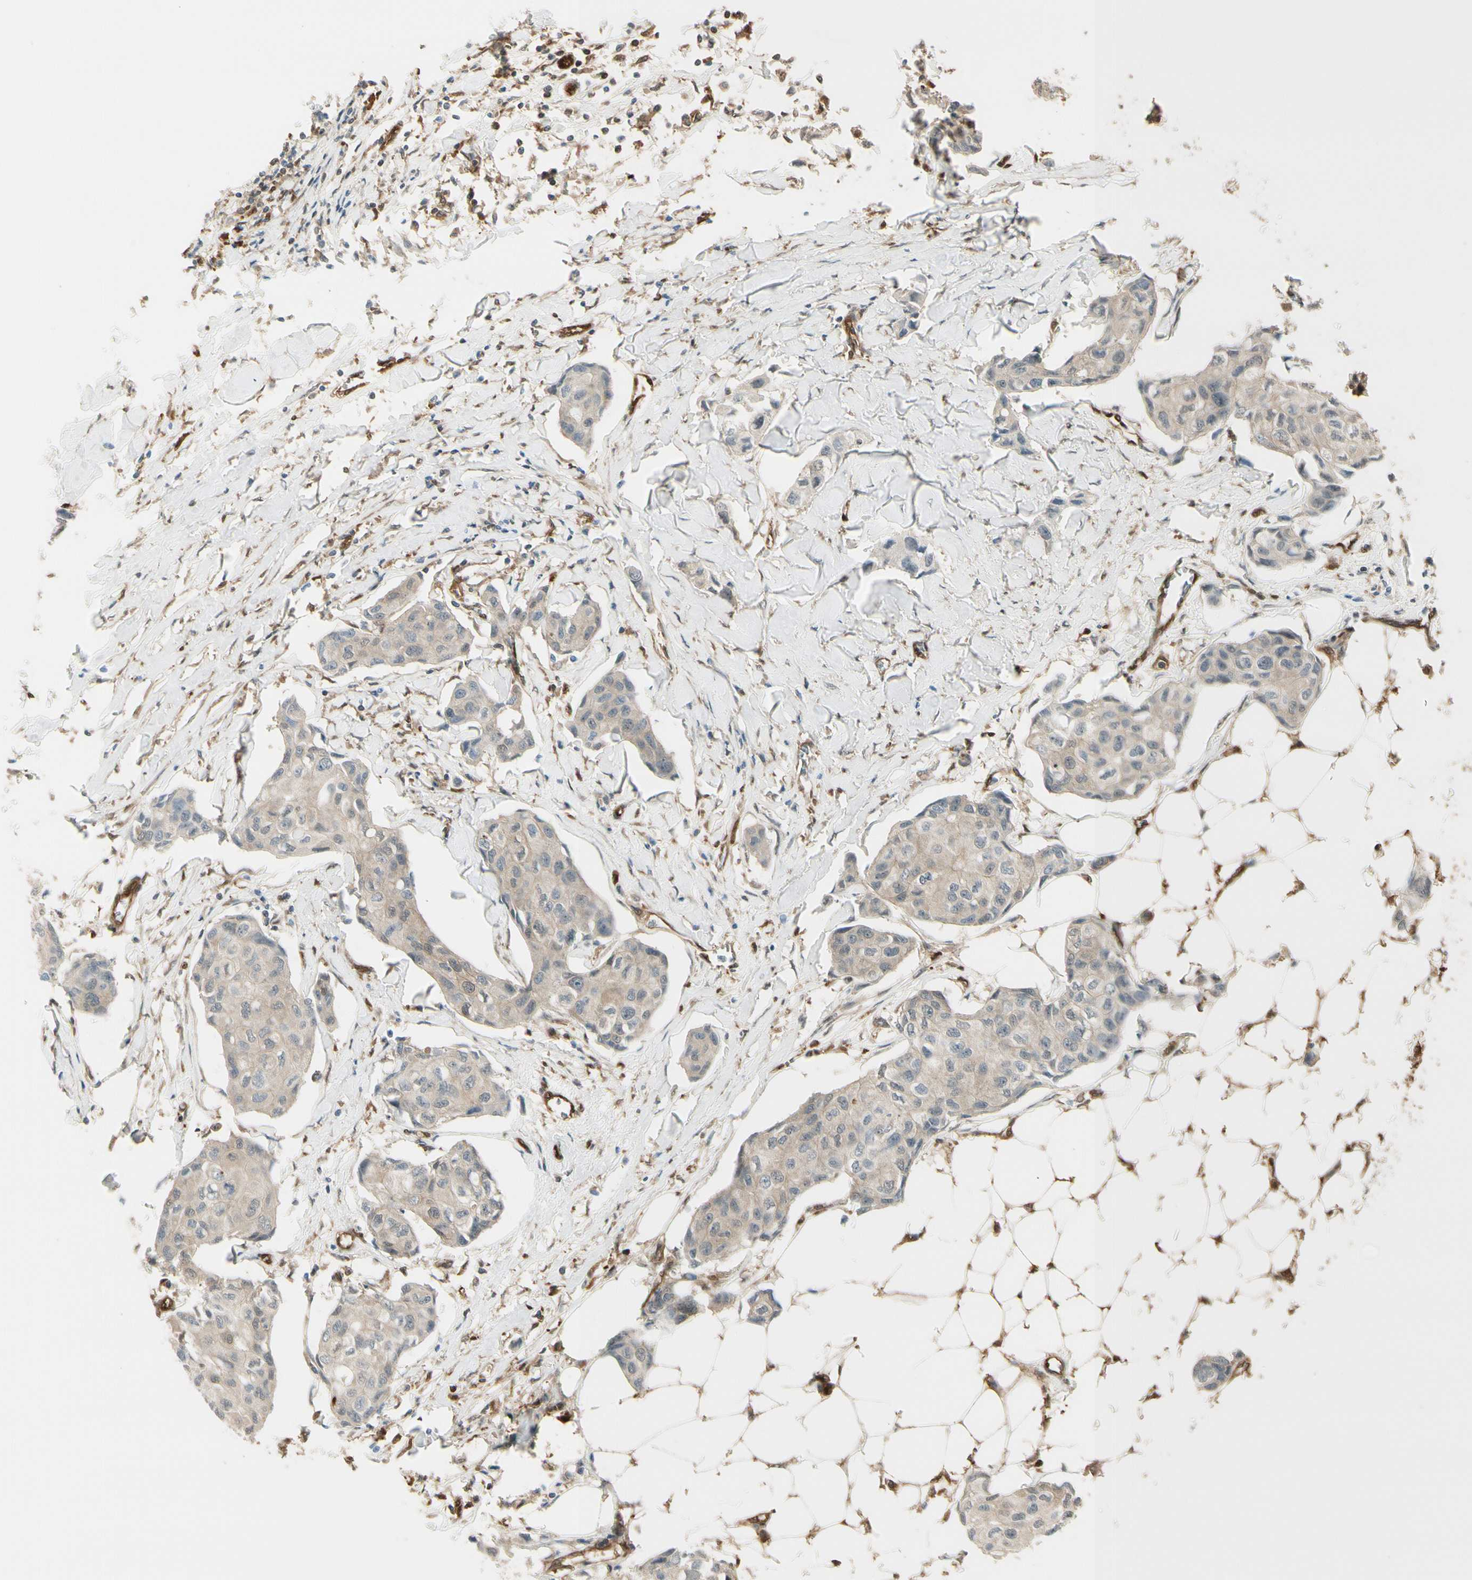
{"staining": {"intensity": "weak", "quantity": ">75%", "location": "cytoplasmic/membranous"}, "tissue": "breast cancer", "cell_type": "Tumor cells", "image_type": "cancer", "snomed": [{"axis": "morphology", "description": "Duct carcinoma"}, {"axis": "topography", "description": "Breast"}], "caption": "IHC image of neoplastic tissue: human breast intraductal carcinoma stained using immunohistochemistry shows low levels of weak protein expression localized specifically in the cytoplasmic/membranous of tumor cells, appearing as a cytoplasmic/membranous brown color.", "gene": "SERPINB6", "patient": {"sex": "female", "age": 80}}